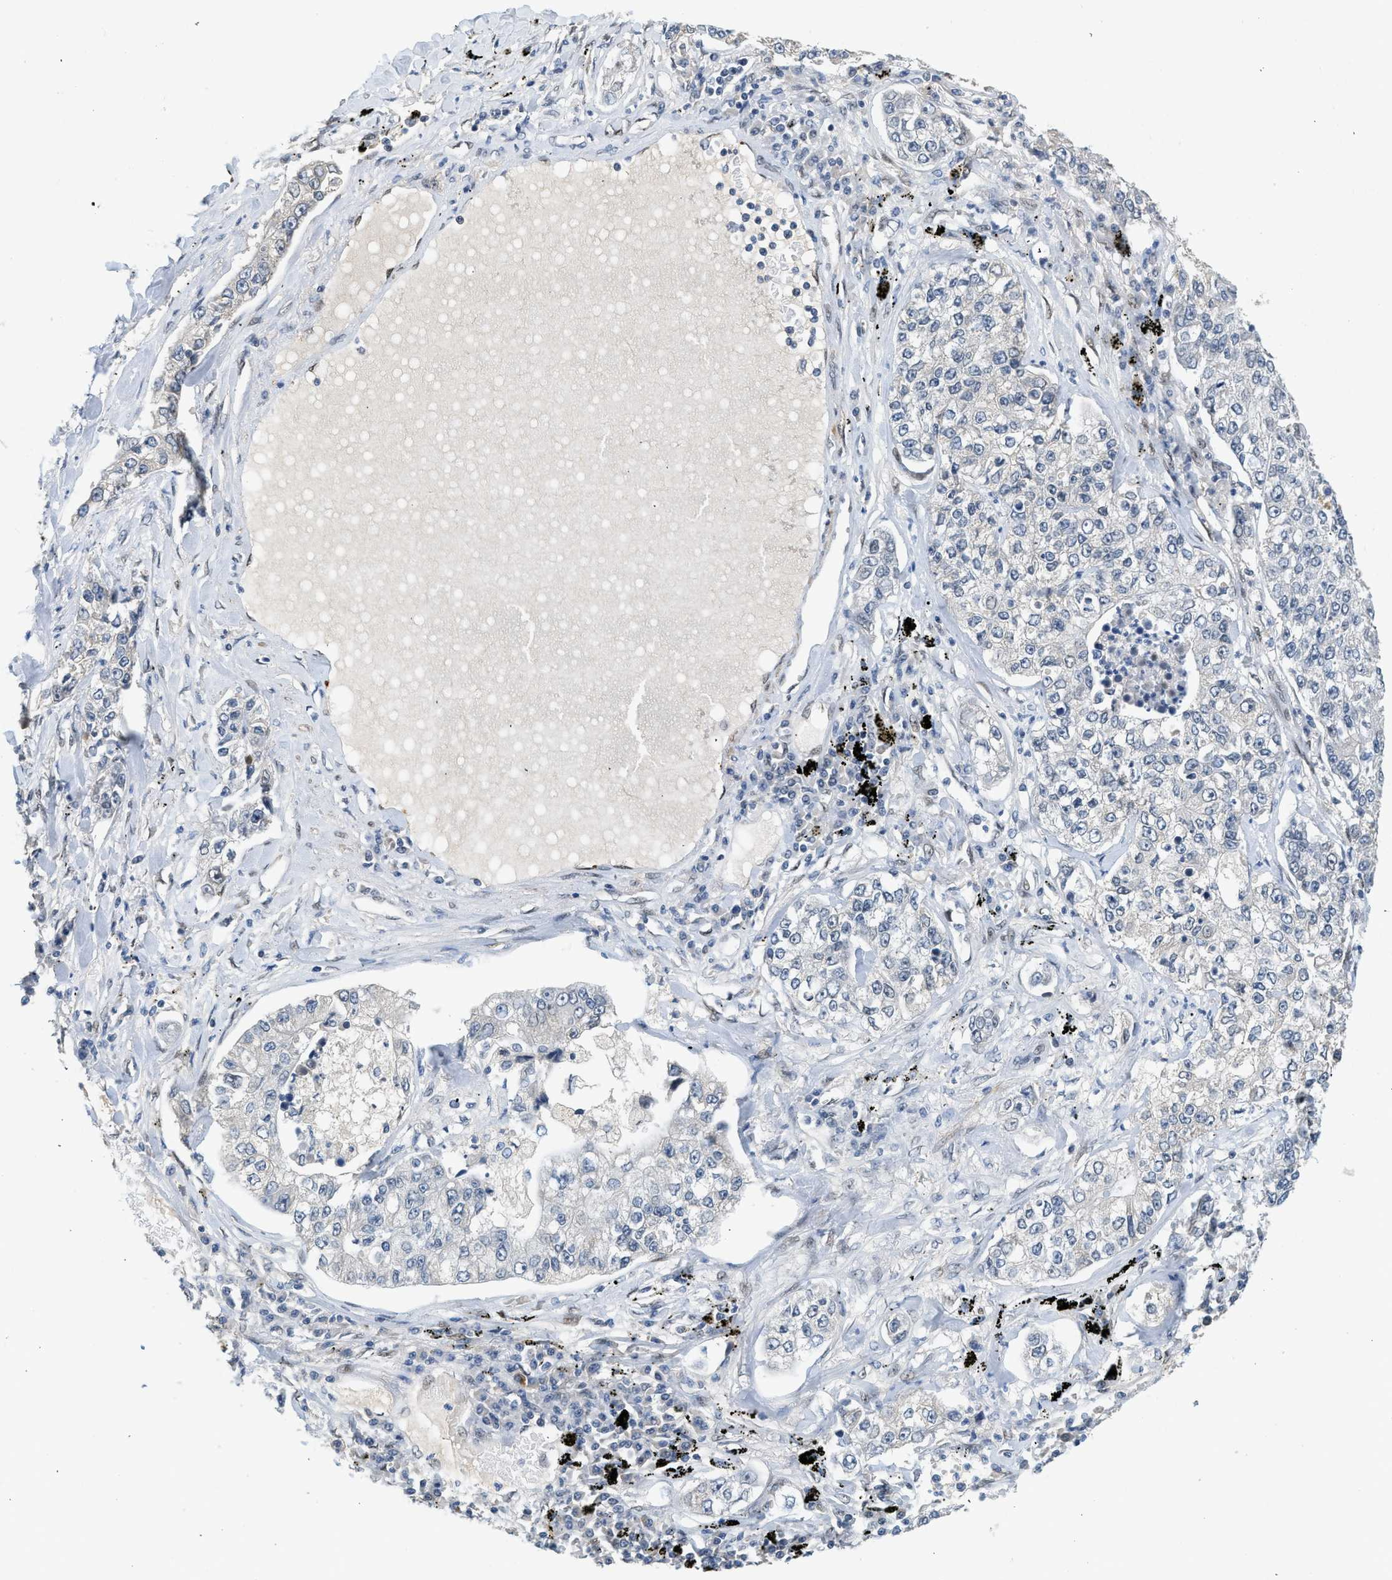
{"staining": {"intensity": "negative", "quantity": "none", "location": "none"}, "tissue": "lung cancer", "cell_type": "Tumor cells", "image_type": "cancer", "snomed": [{"axis": "morphology", "description": "Adenocarcinoma, NOS"}, {"axis": "topography", "description": "Lung"}], "caption": "DAB immunohistochemical staining of adenocarcinoma (lung) displays no significant staining in tumor cells.", "gene": "ZBTB20", "patient": {"sex": "male", "age": 49}}